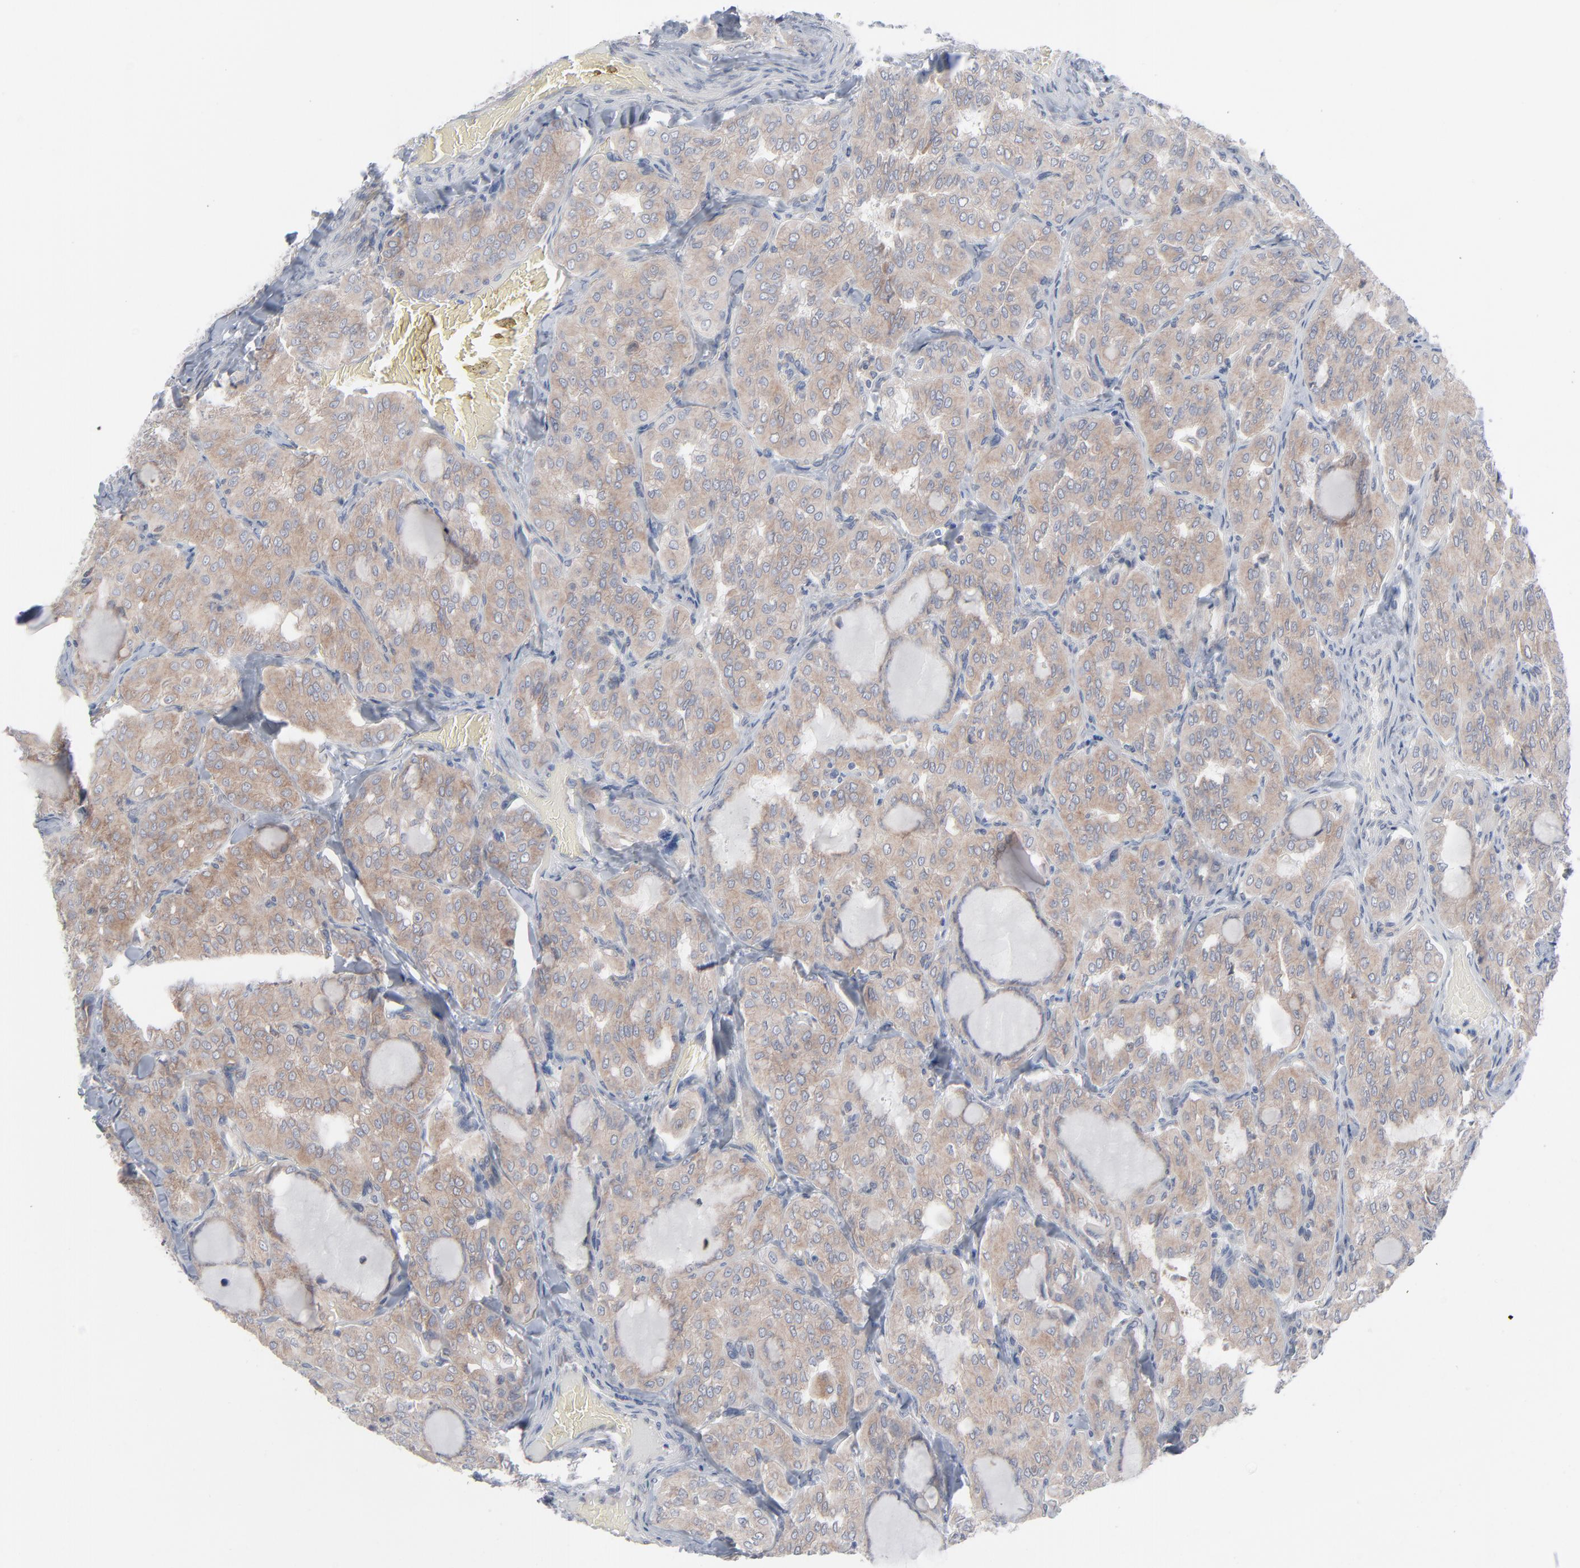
{"staining": {"intensity": "weak", "quantity": ">75%", "location": "cytoplasmic/membranous"}, "tissue": "thyroid cancer", "cell_type": "Tumor cells", "image_type": "cancer", "snomed": [{"axis": "morphology", "description": "Papillary adenocarcinoma, NOS"}, {"axis": "topography", "description": "Thyroid gland"}], "caption": "Immunohistochemistry (DAB) staining of thyroid cancer (papillary adenocarcinoma) demonstrates weak cytoplasmic/membranous protein staining in approximately >75% of tumor cells.", "gene": "KDSR", "patient": {"sex": "male", "age": 20}}